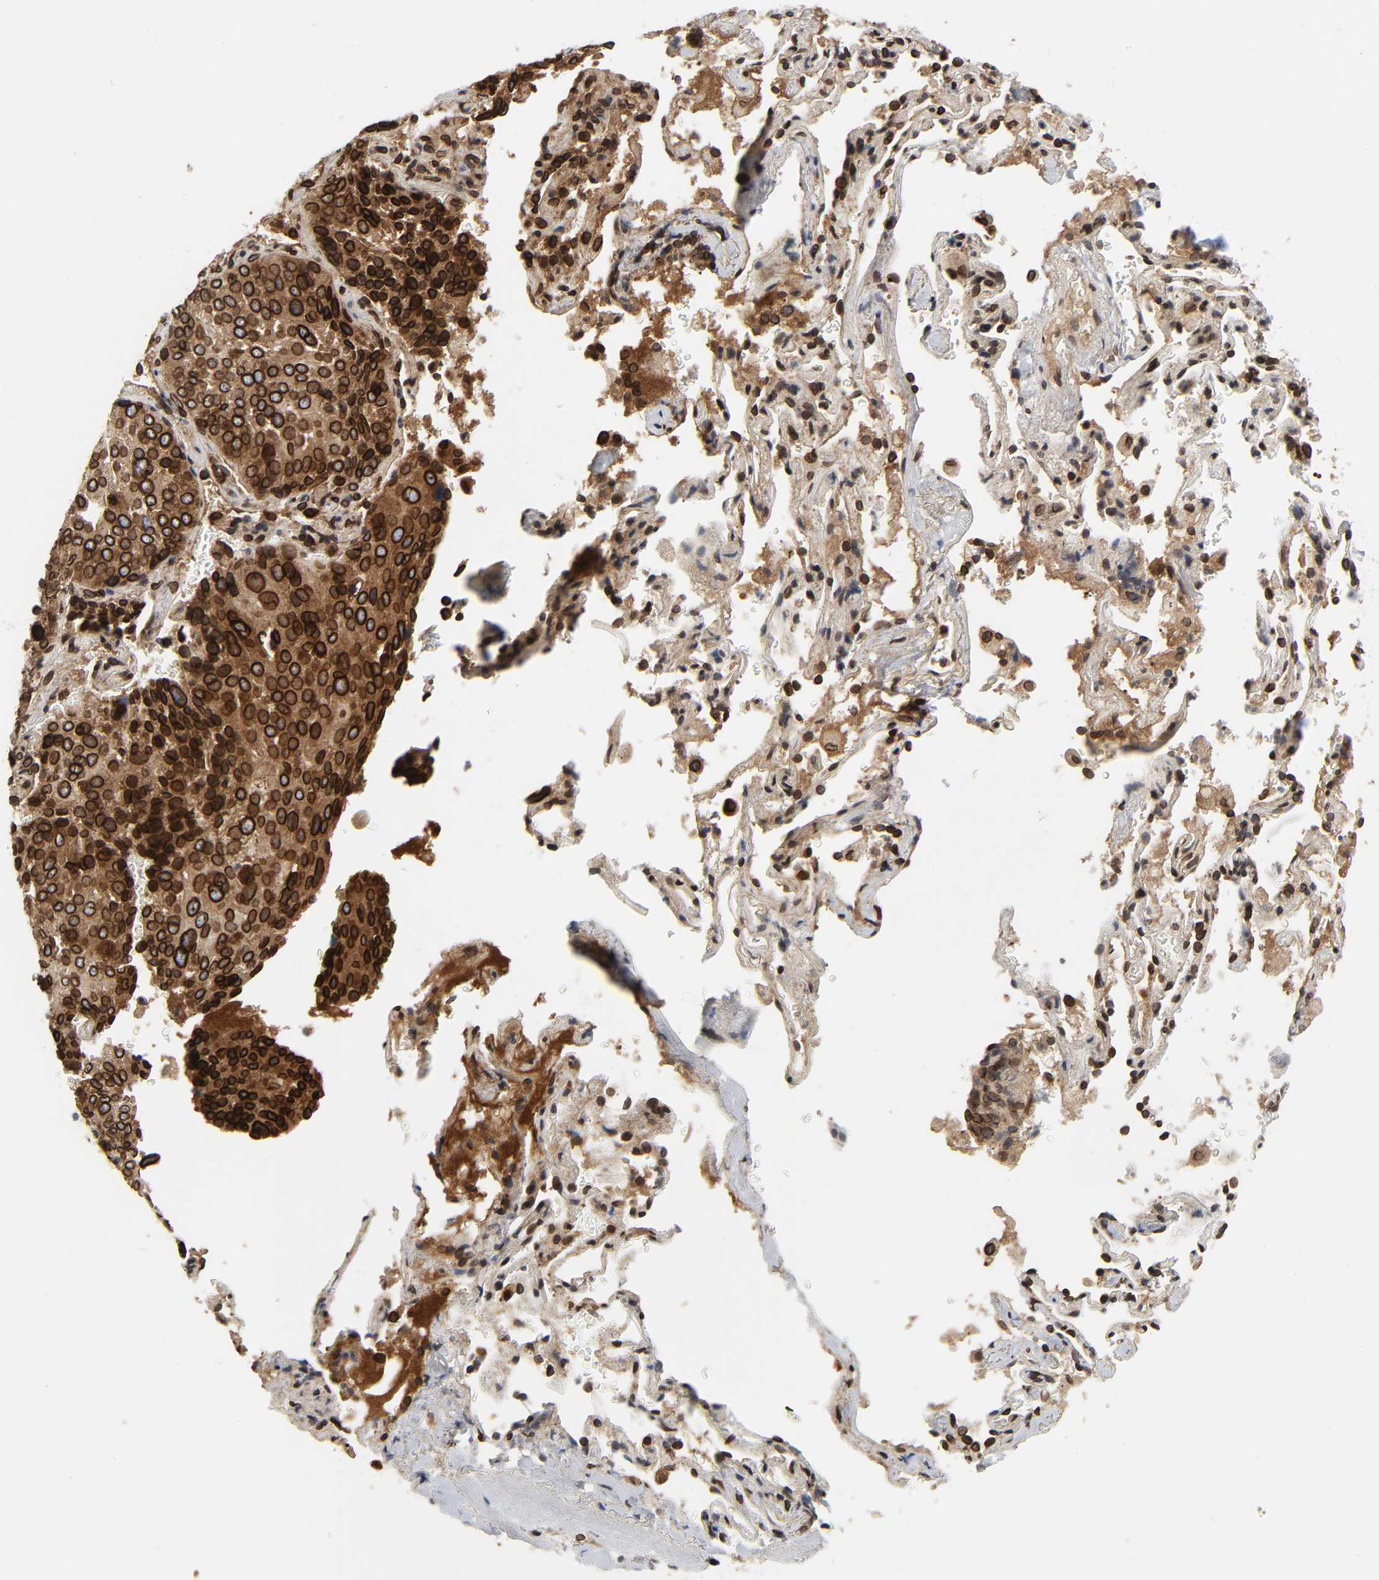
{"staining": {"intensity": "strong", "quantity": ">75%", "location": "cytoplasmic/membranous,nuclear"}, "tissue": "lung cancer", "cell_type": "Tumor cells", "image_type": "cancer", "snomed": [{"axis": "morphology", "description": "Squamous cell carcinoma, NOS"}, {"axis": "topography", "description": "Lung"}], "caption": "Immunohistochemical staining of lung cancer exhibits high levels of strong cytoplasmic/membranous and nuclear staining in approximately >75% of tumor cells. The staining was performed using DAB (3,3'-diaminobenzidine), with brown indicating positive protein expression. Nuclei are stained blue with hematoxylin.", "gene": "RANGAP1", "patient": {"sex": "male", "age": 54}}